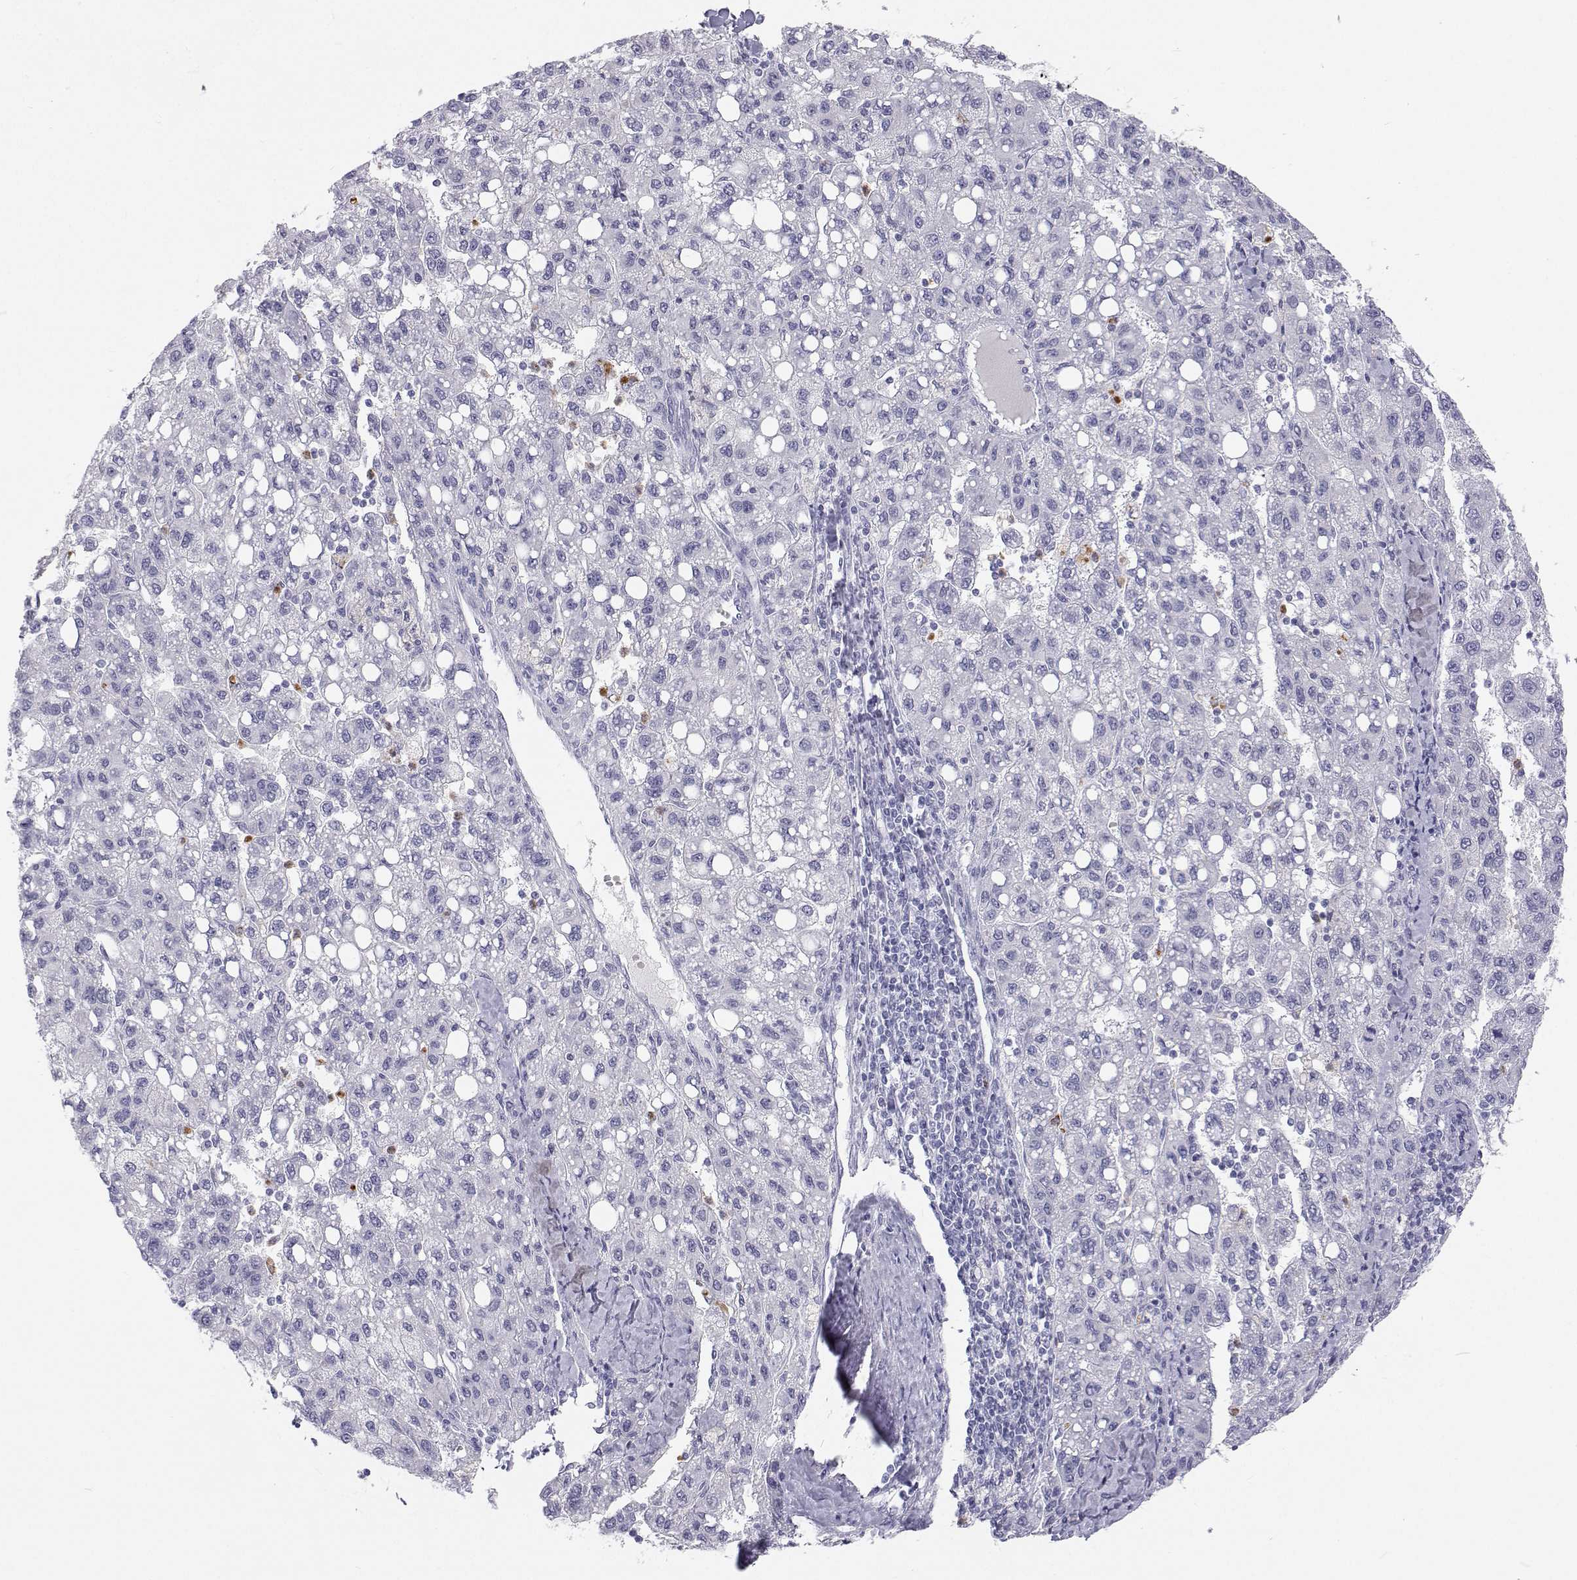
{"staining": {"intensity": "negative", "quantity": "none", "location": "none"}, "tissue": "liver cancer", "cell_type": "Tumor cells", "image_type": "cancer", "snomed": [{"axis": "morphology", "description": "Carcinoma, Hepatocellular, NOS"}, {"axis": "topography", "description": "Liver"}], "caption": "Human liver cancer (hepatocellular carcinoma) stained for a protein using IHC shows no expression in tumor cells.", "gene": "SFTPB", "patient": {"sex": "female", "age": 82}}